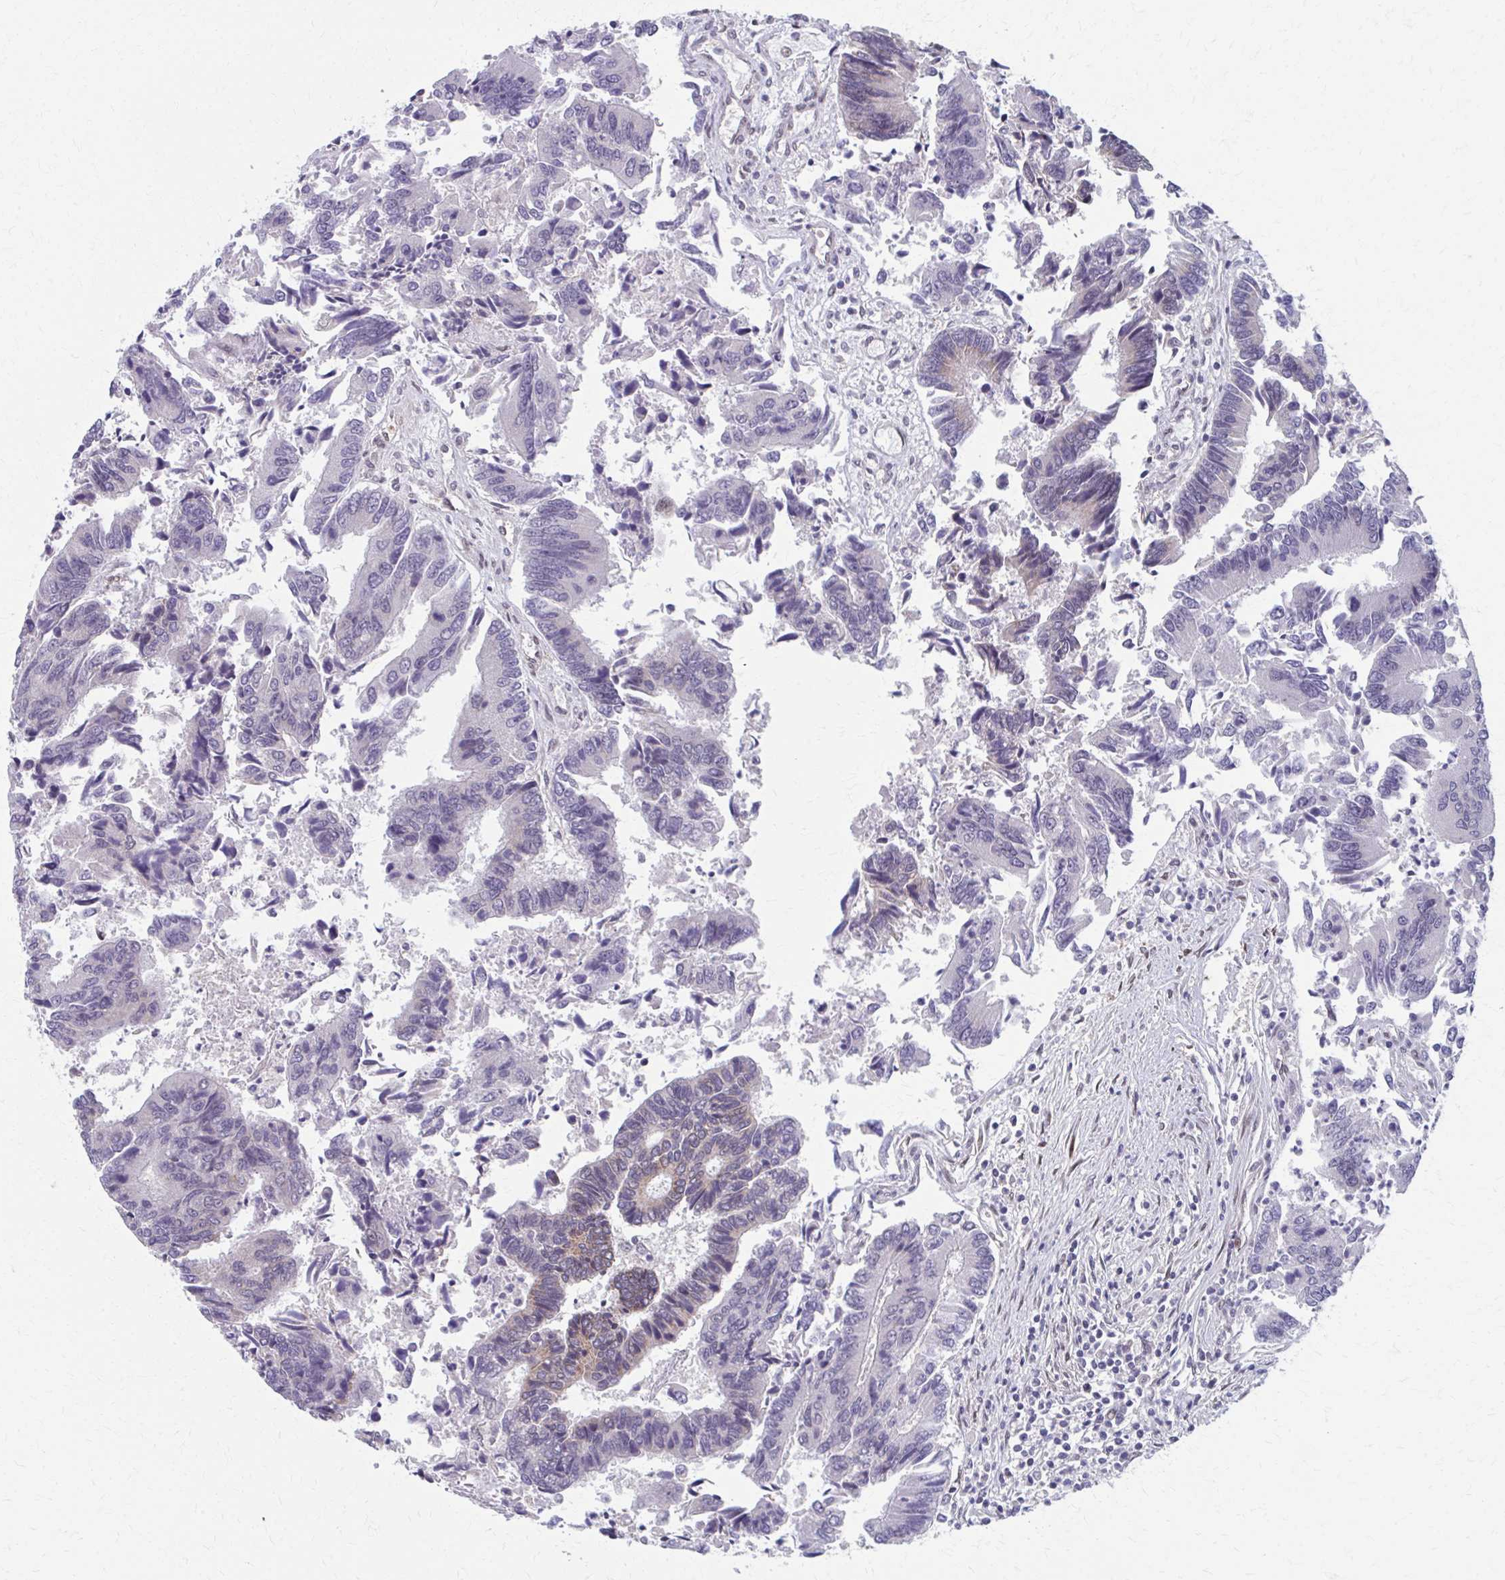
{"staining": {"intensity": "weak", "quantity": "<25%", "location": "cytoplasmic/membranous"}, "tissue": "colorectal cancer", "cell_type": "Tumor cells", "image_type": "cancer", "snomed": [{"axis": "morphology", "description": "Adenocarcinoma, NOS"}, {"axis": "topography", "description": "Colon"}], "caption": "The image exhibits no significant expression in tumor cells of colorectal adenocarcinoma.", "gene": "SETBP1", "patient": {"sex": "female", "age": 67}}